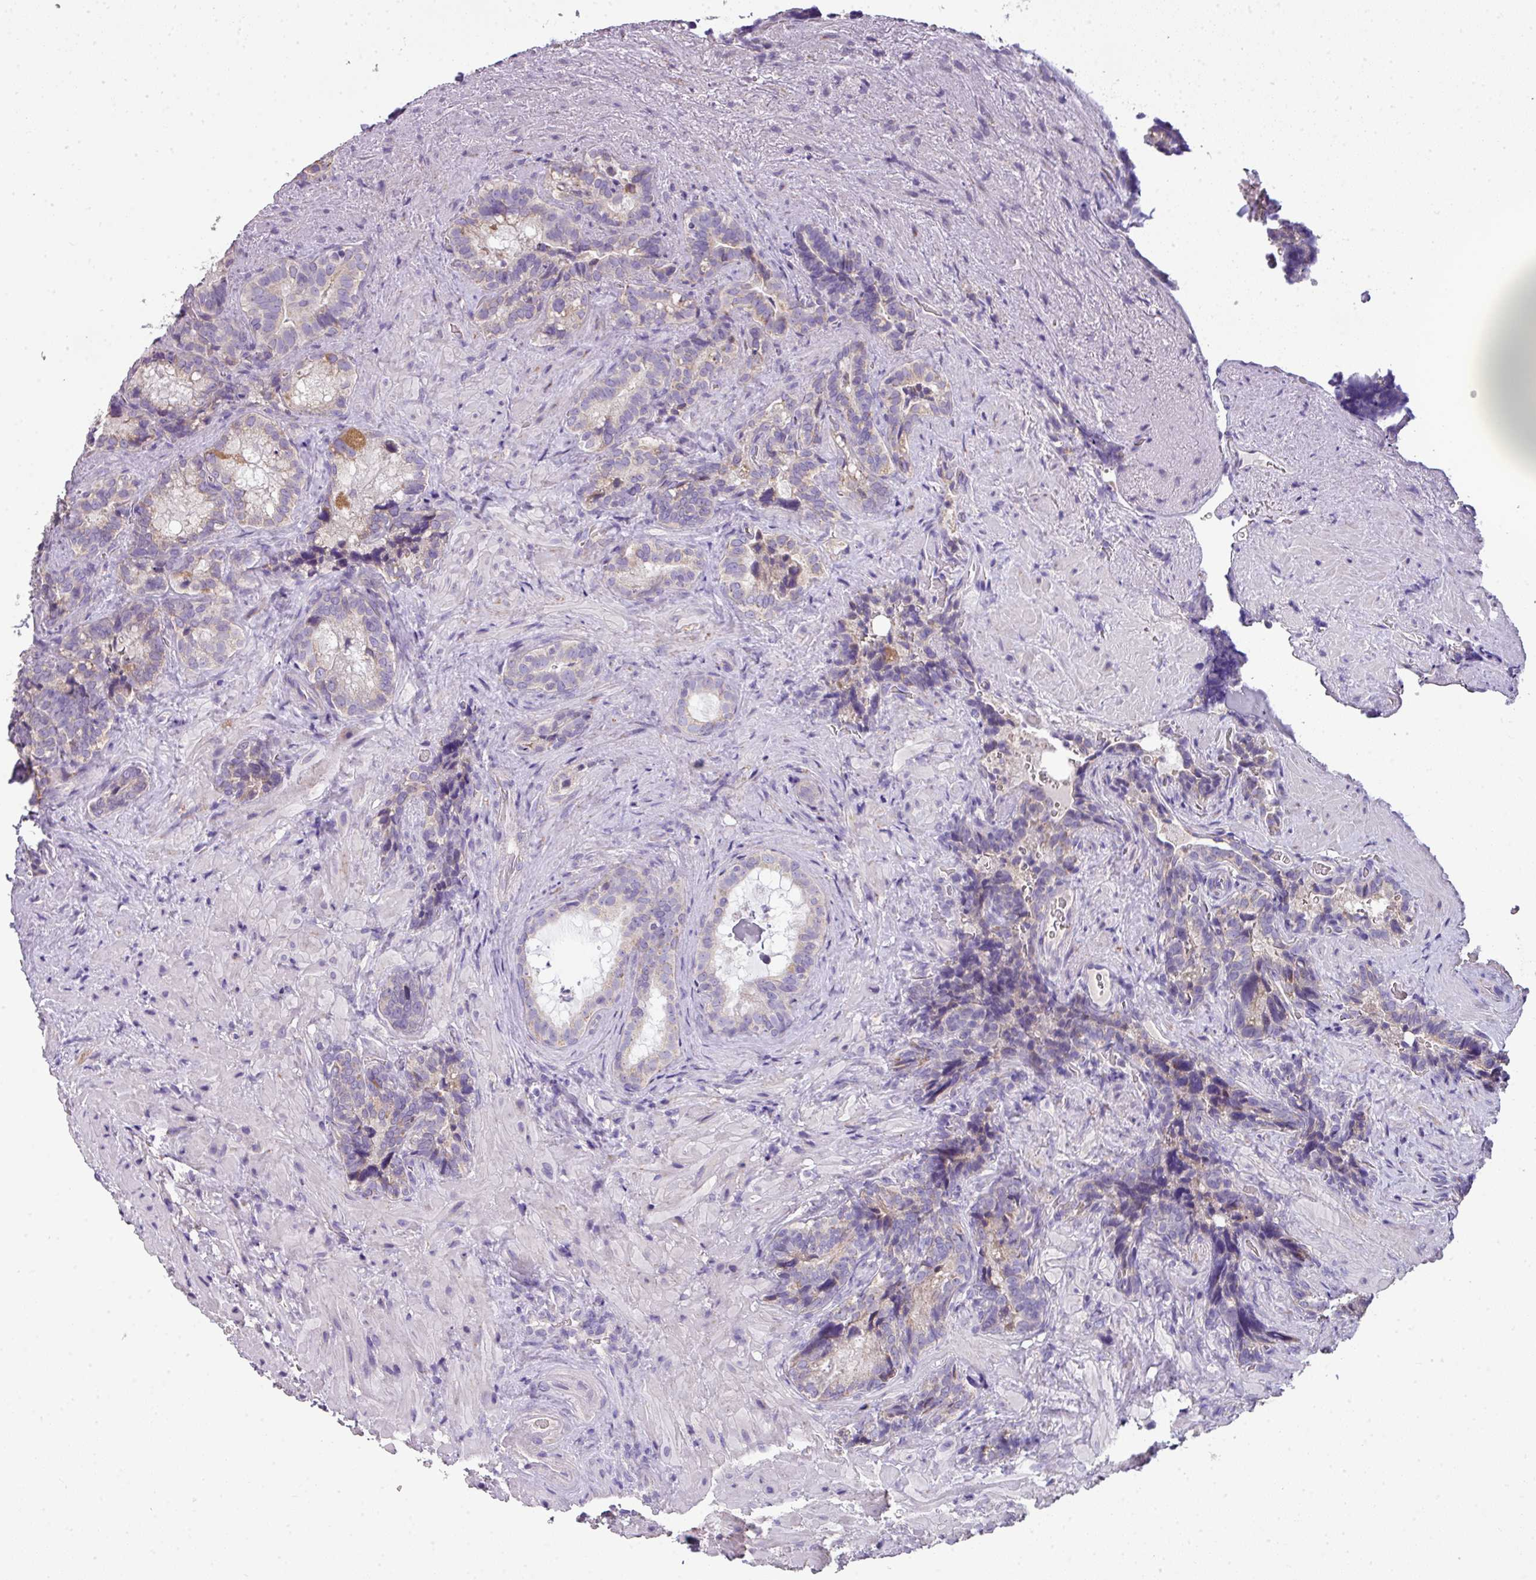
{"staining": {"intensity": "weak", "quantity": "<25%", "location": "cytoplasmic/membranous"}, "tissue": "seminal vesicle", "cell_type": "Glandular cells", "image_type": "normal", "snomed": [{"axis": "morphology", "description": "Normal tissue, NOS"}, {"axis": "topography", "description": "Seminal veicle"}], "caption": "Human seminal vesicle stained for a protein using immunohistochemistry (IHC) reveals no staining in glandular cells.", "gene": "PALS2", "patient": {"sex": "male", "age": 62}}